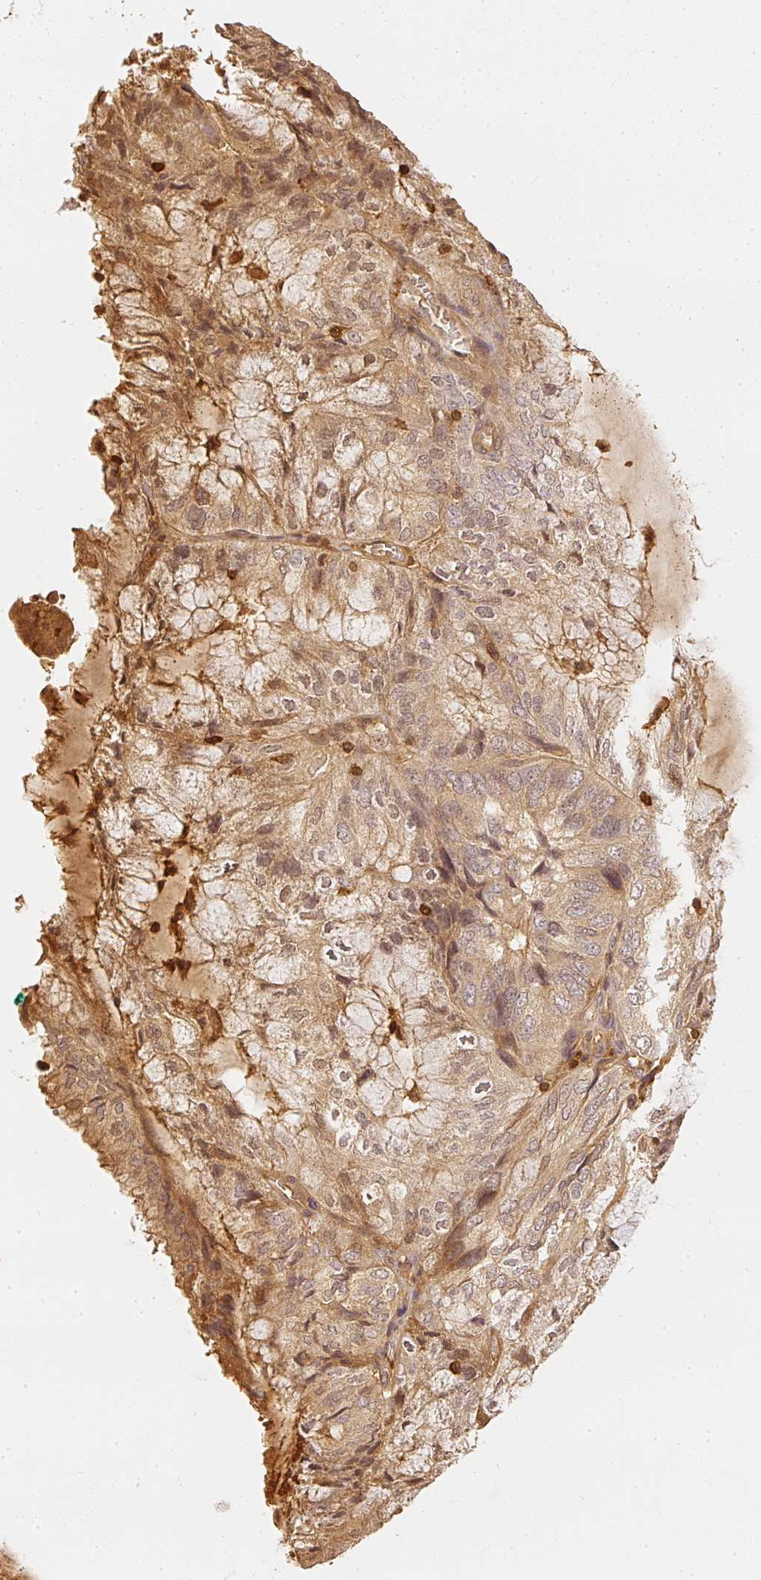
{"staining": {"intensity": "moderate", "quantity": ">75%", "location": "cytoplasmic/membranous,nuclear"}, "tissue": "endometrial cancer", "cell_type": "Tumor cells", "image_type": "cancer", "snomed": [{"axis": "morphology", "description": "Adenocarcinoma, NOS"}, {"axis": "topography", "description": "Endometrium"}], "caption": "Endometrial cancer tissue reveals moderate cytoplasmic/membranous and nuclear staining in about >75% of tumor cells, visualized by immunohistochemistry. The staining was performed using DAB (3,3'-diaminobenzidine) to visualize the protein expression in brown, while the nuclei were stained in blue with hematoxylin (Magnification: 20x).", "gene": "PFN1", "patient": {"sex": "female", "age": 81}}